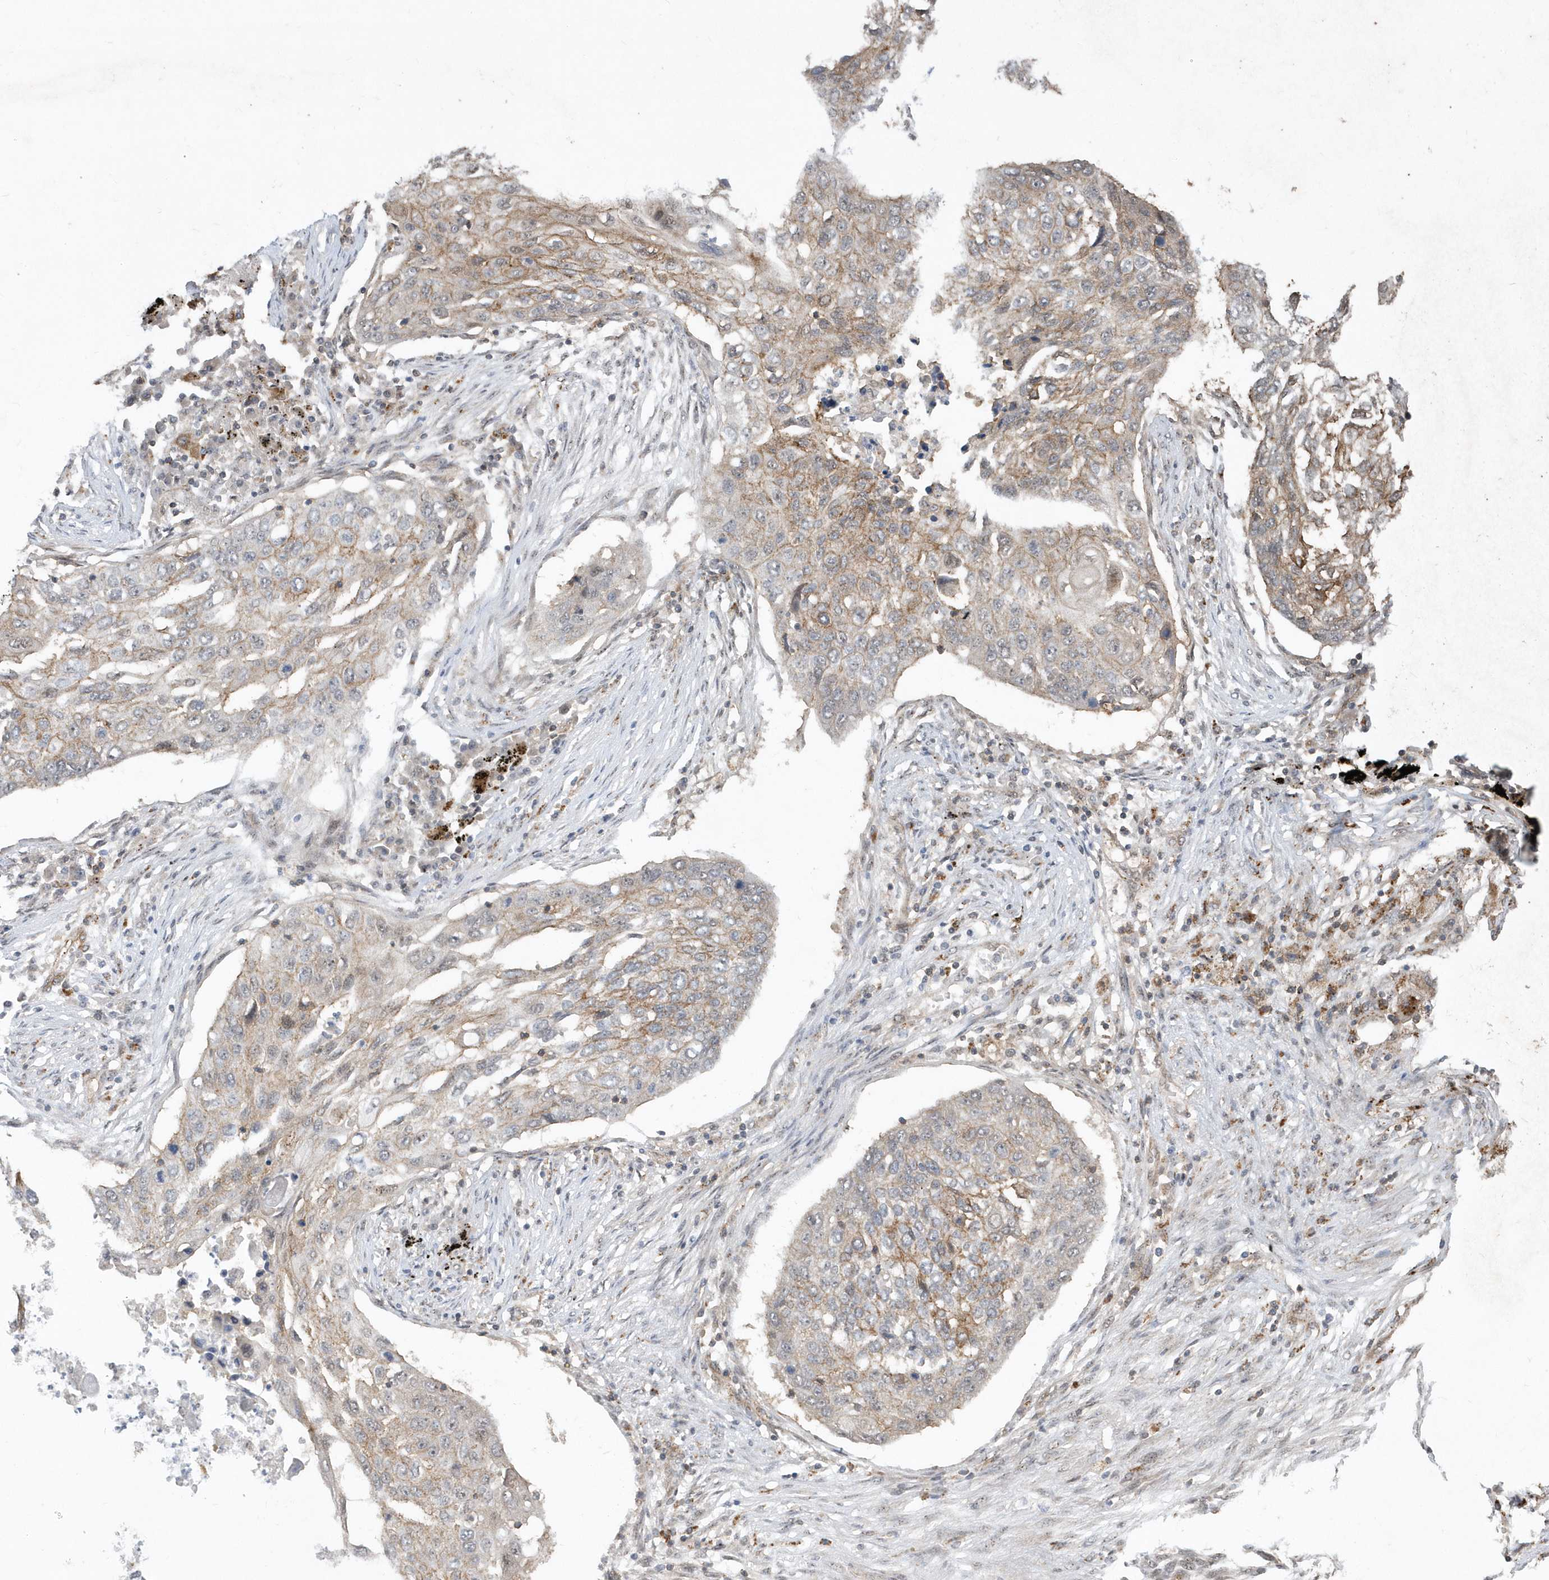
{"staining": {"intensity": "moderate", "quantity": "25%-75%", "location": "cytoplasmic/membranous"}, "tissue": "lung cancer", "cell_type": "Tumor cells", "image_type": "cancer", "snomed": [{"axis": "morphology", "description": "Squamous cell carcinoma, NOS"}, {"axis": "topography", "description": "Lung"}], "caption": "Protein staining exhibits moderate cytoplasmic/membranous positivity in approximately 25%-75% of tumor cells in lung cancer (squamous cell carcinoma). Nuclei are stained in blue.", "gene": "CRIP3", "patient": {"sex": "female", "age": 63}}